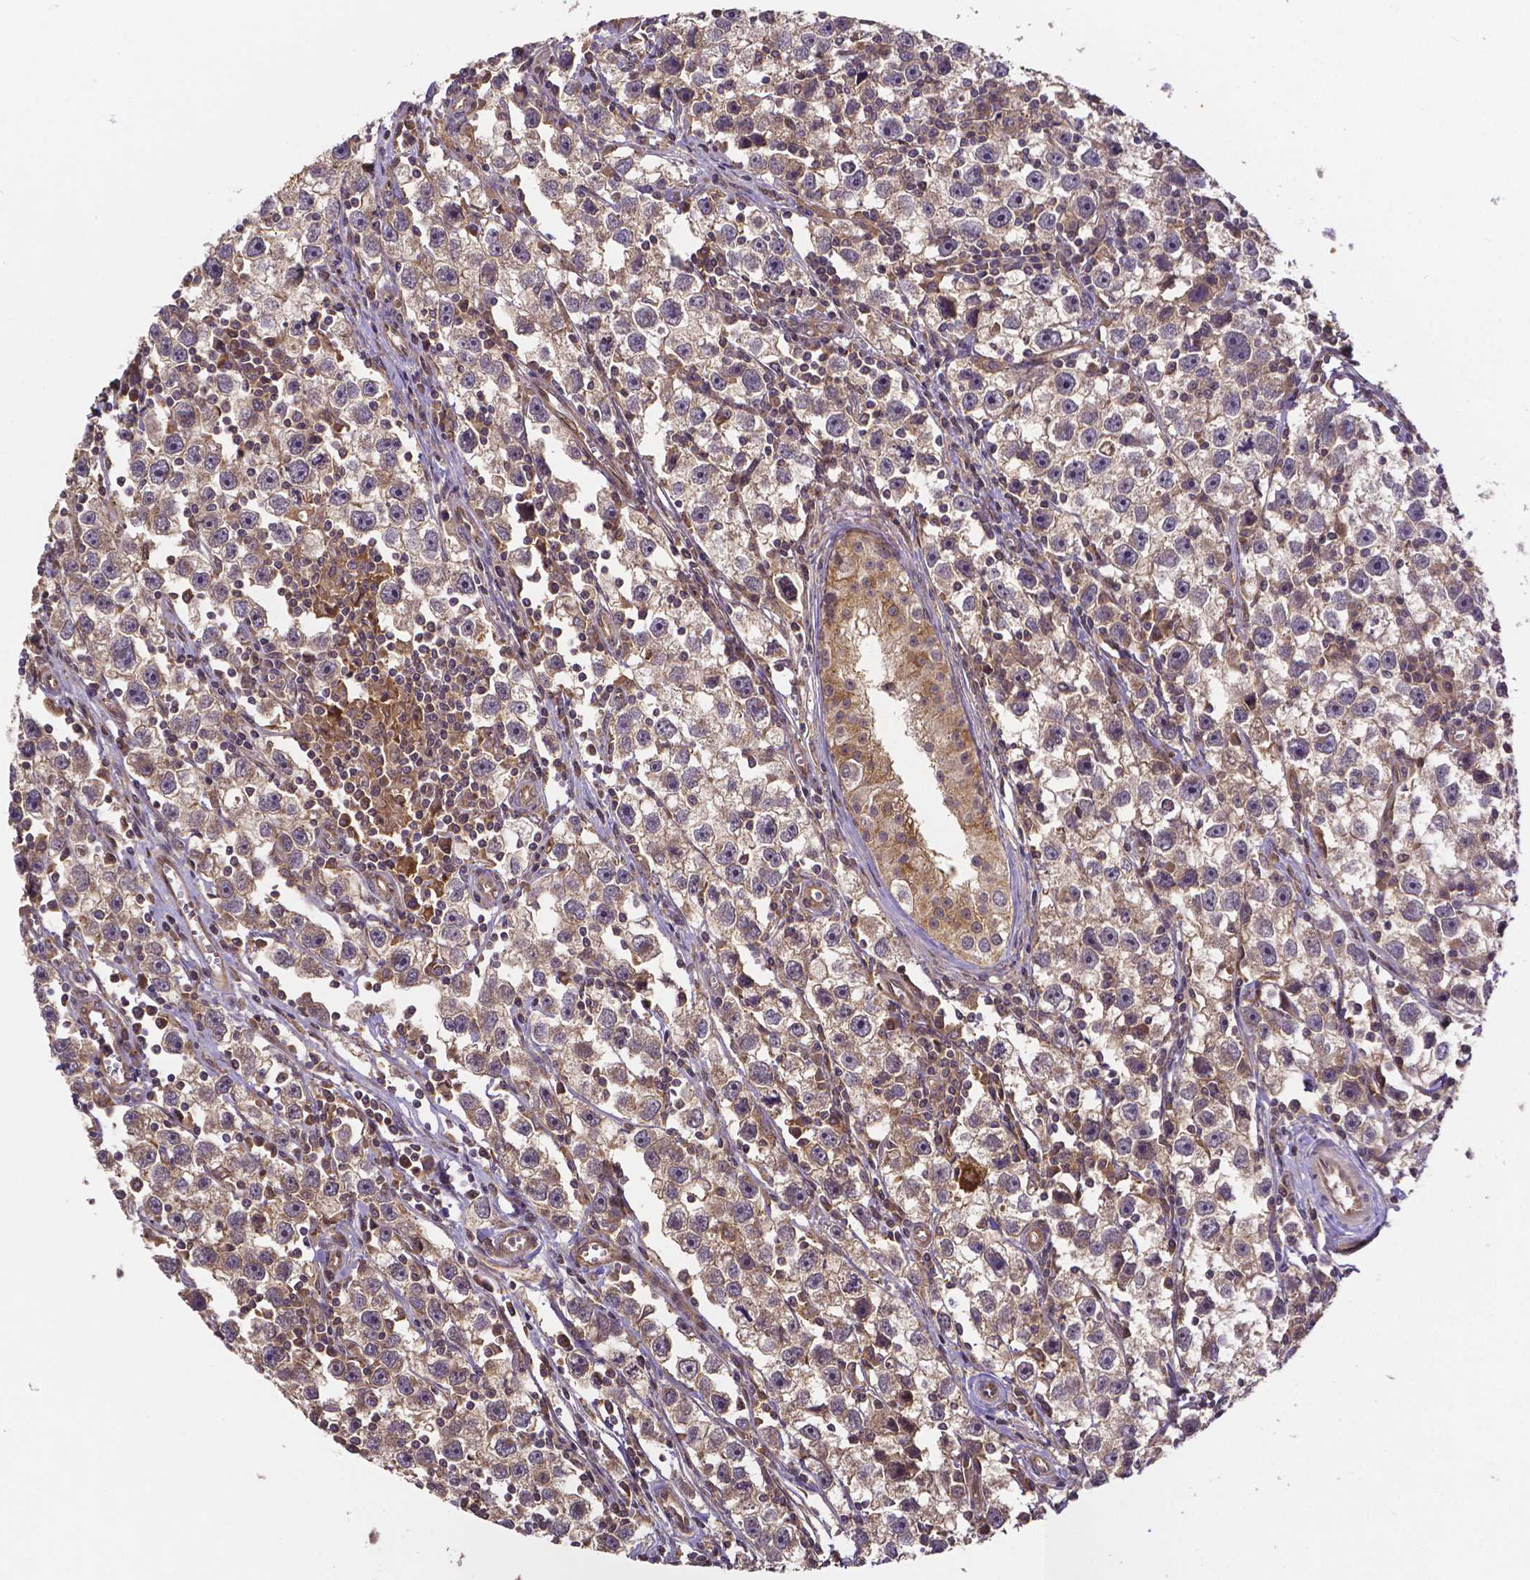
{"staining": {"intensity": "weak", "quantity": "25%-75%", "location": "cytoplasmic/membranous"}, "tissue": "testis cancer", "cell_type": "Tumor cells", "image_type": "cancer", "snomed": [{"axis": "morphology", "description": "Seminoma, NOS"}, {"axis": "topography", "description": "Testis"}], "caption": "An immunohistochemistry image of tumor tissue is shown. Protein staining in brown highlights weak cytoplasmic/membranous positivity in seminoma (testis) within tumor cells.", "gene": "RNF123", "patient": {"sex": "male", "age": 30}}